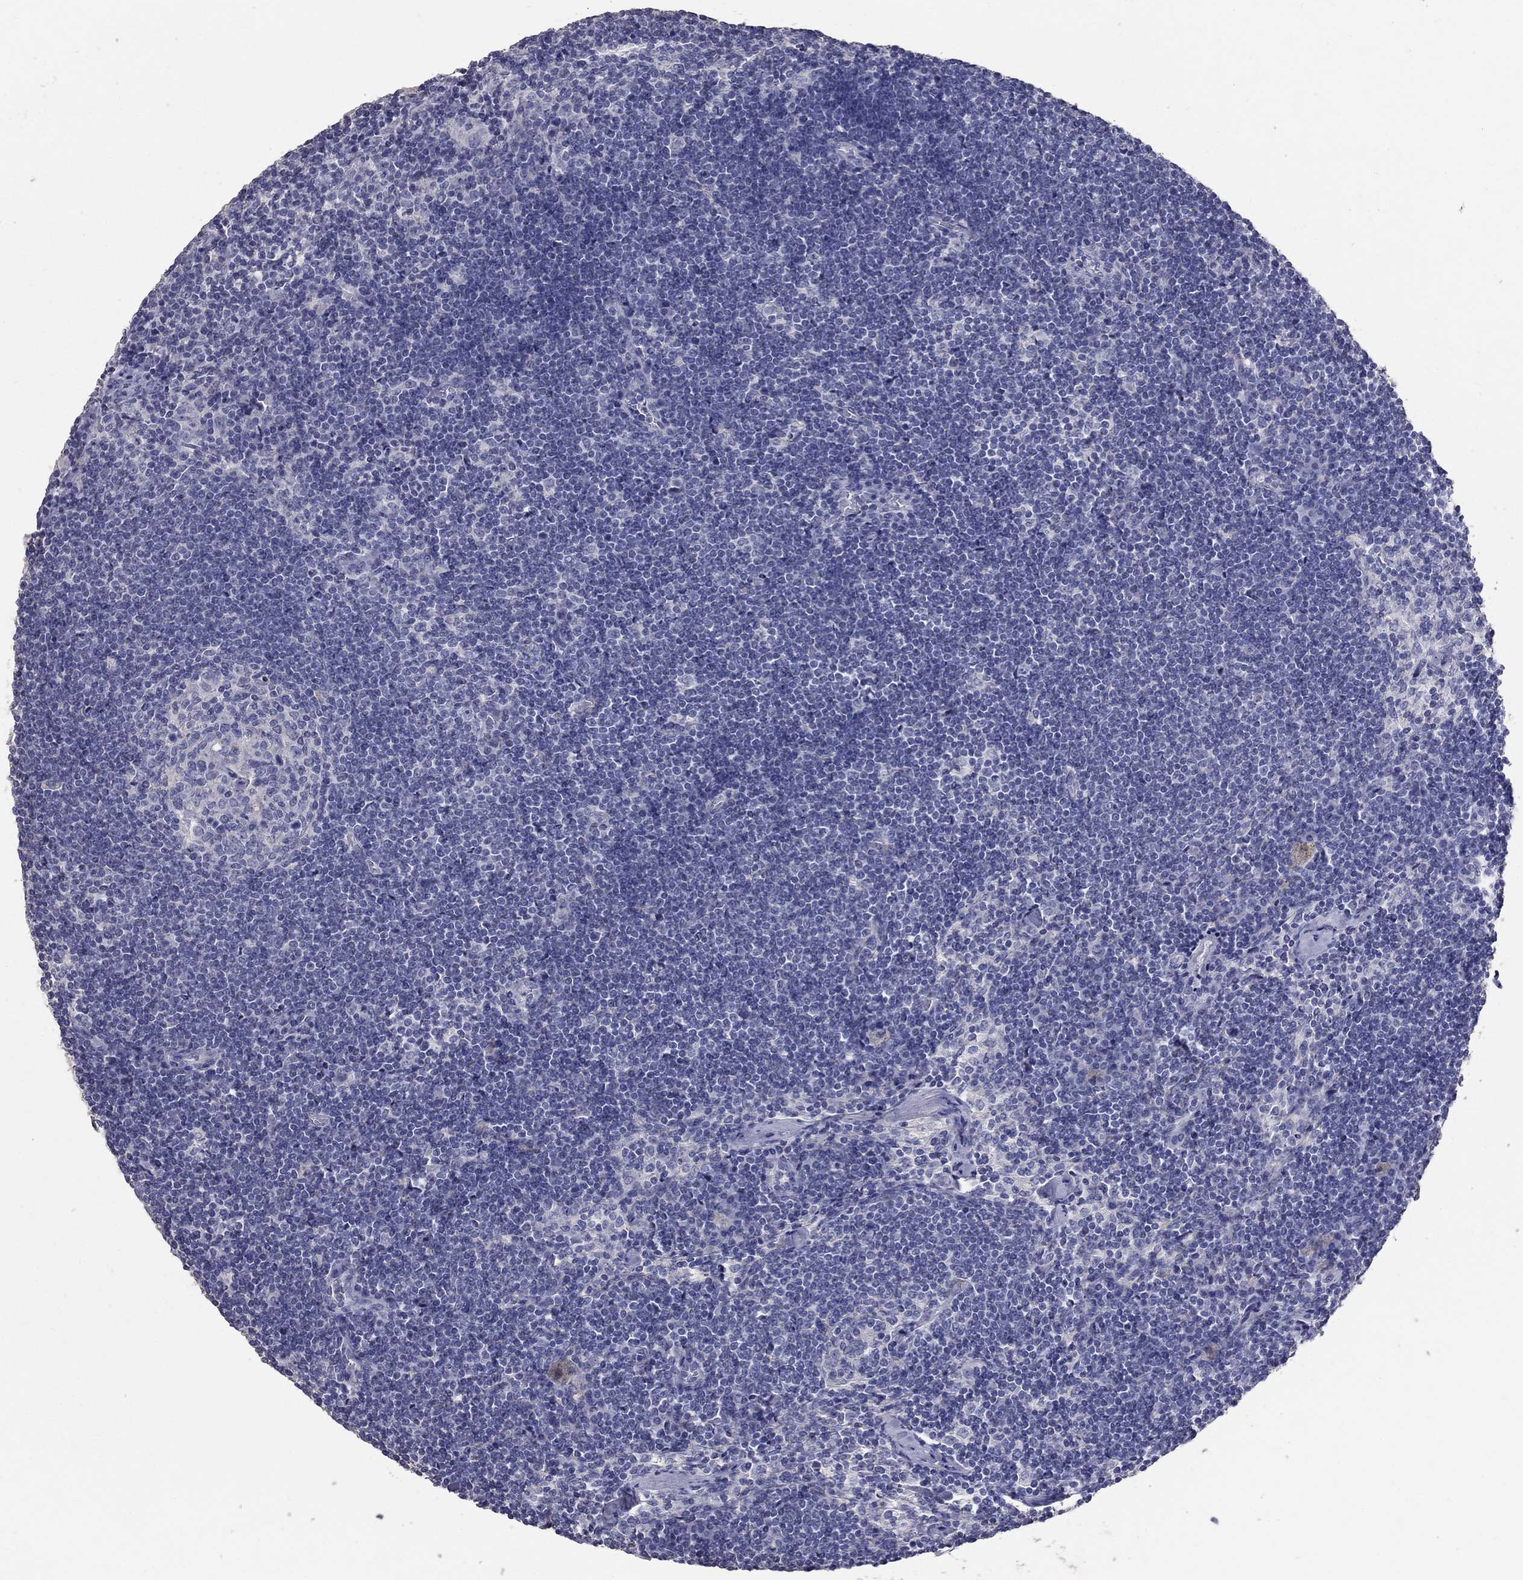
{"staining": {"intensity": "negative", "quantity": "none", "location": "none"}, "tissue": "lymph node", "cell_type": "Germinal center cells", "image_type": "normal", "snomed": [{"axis": "morphology", "description": "Normal tissue, NOS"}, {"axis": "topography", "description": "Lymph node"}], "caption": "Lymph node was stained to show a protein in brown. There is no significant staining in germinal center cells. (Brightfield microscopy of DAB IHC at high magnification).", "gene": "ANXA10", "patient": {"sex": "male", "age": 59}}